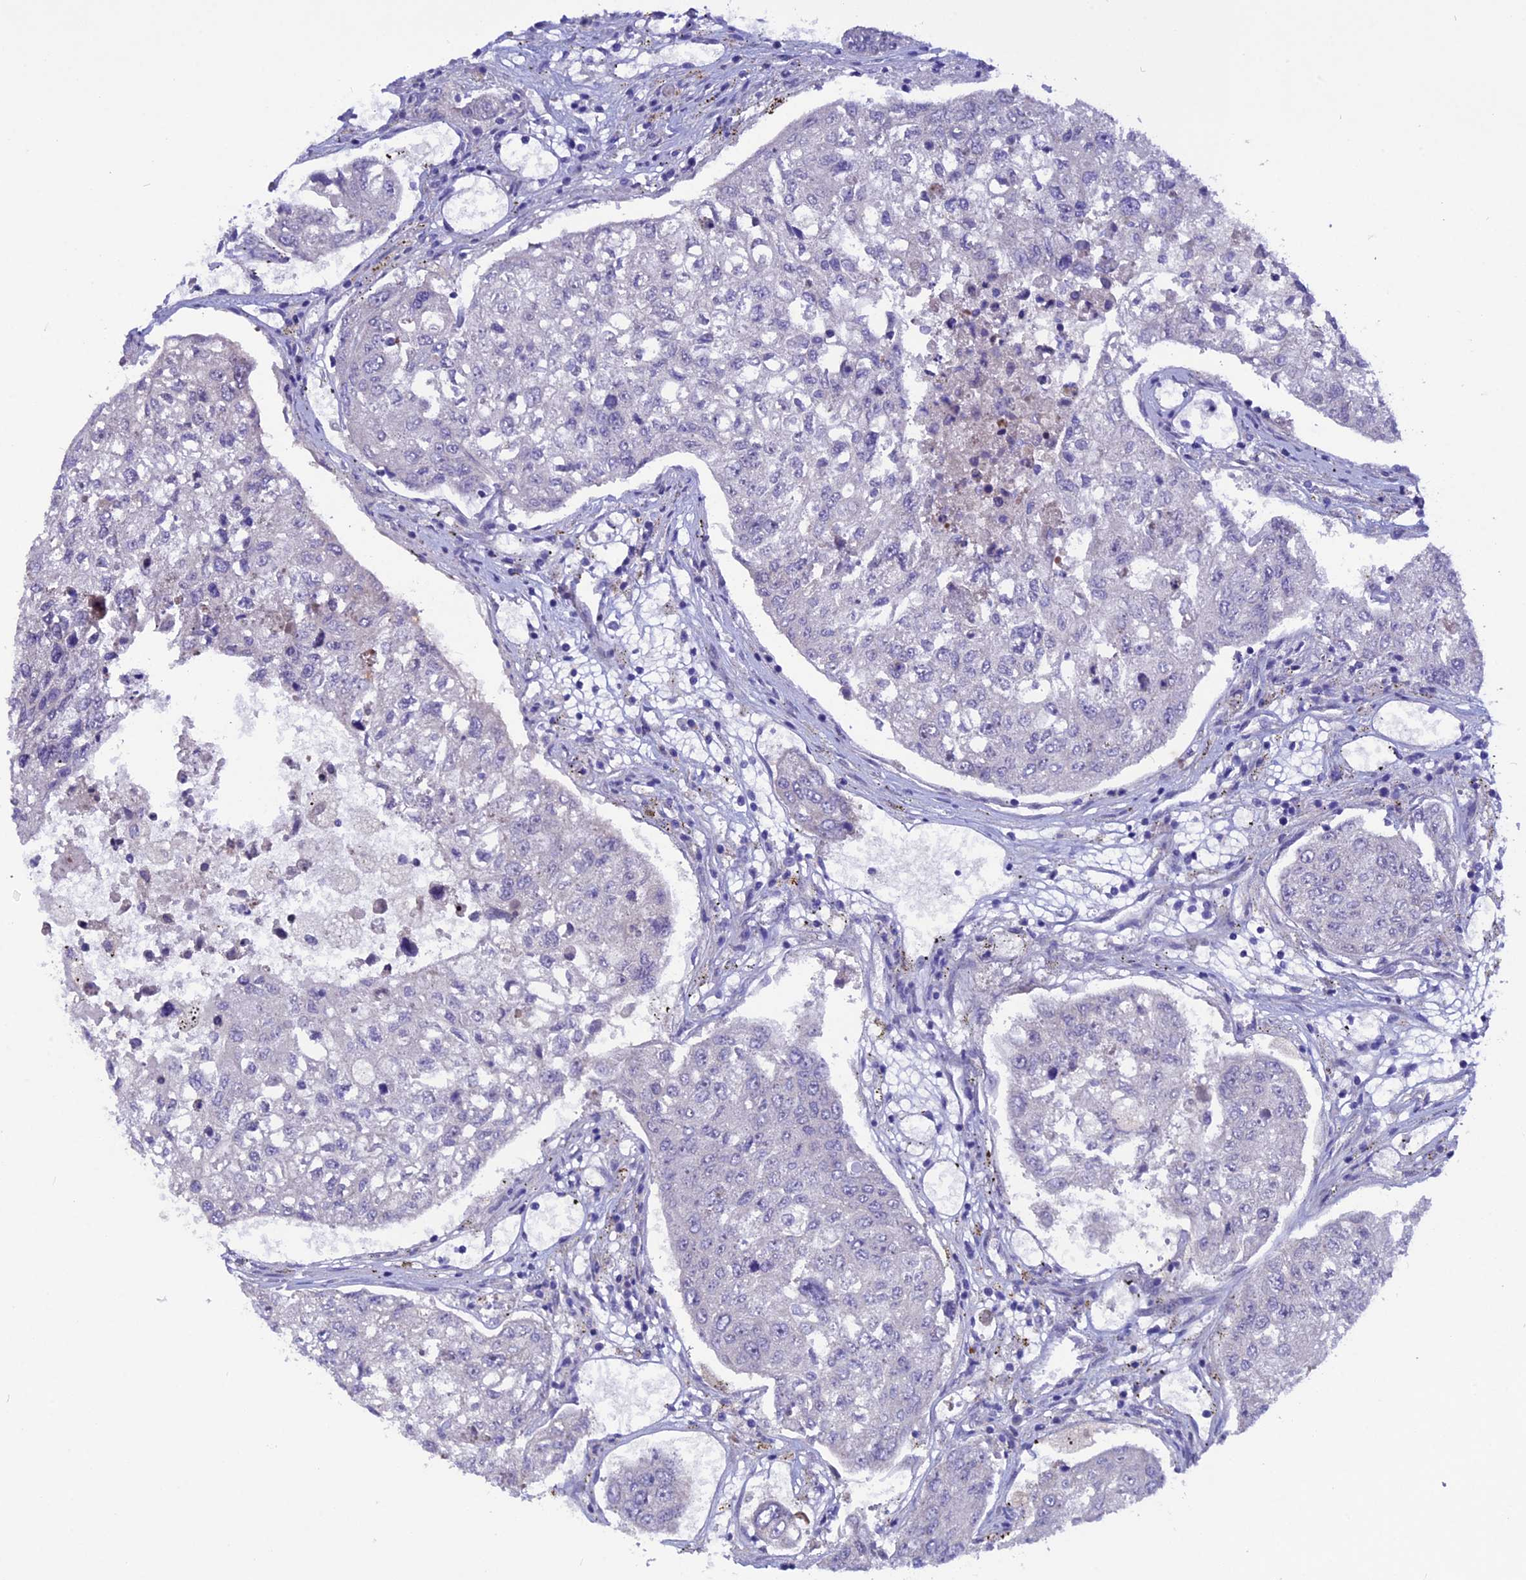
{"staining": {"intensity": "negative", "quantity": "none", "location": "none"}, "tissue": "urothelial cancer", "cell_type": "Tumor cells", "image_type": "cancer", "snomed": [{"axis": "morphology", "description": "Urothelial carcinoma, High grade"}, {"axis": "topography", "description": "Lymph node"}, {"axis": "topography", "description": "Urinary bladder"}], "caption": "Tumor cells are negative for brown protein staining in urothelial carcinoma (high-grade).", "gene": "TMEM138", "patient": {"sex": "male", "age": 51}}